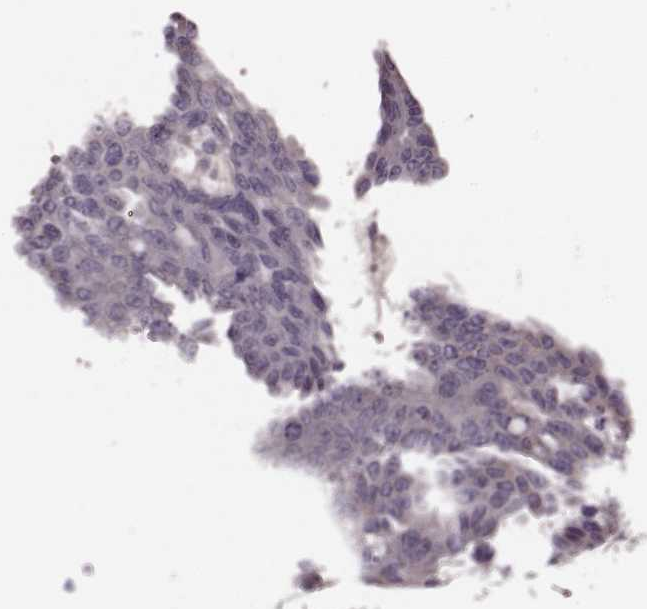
{"staining": {"intensity": "negative", "quantity": "none", "location": "none"}, "tissue": "ovarian cancer", "cell_type": "Tumor cells", "image_type": "cancer", "snomed": [{"axis": "morphology", "description": "Cystadenocarcinoma, serous, NOS"}, {"axis": "topography", "description": "Ovary"}], "caption": "Immunohistochemical staining of serous cystadenocarcinoma (ovarian) demonstrates no significant staining in tumor cells. The staining was performed using DAB (3,3'-diaminobenzidine) to visualize the protein expression in brown, while the nuclei were stained in blue with hematoxylin (Magnification: 20x).", "gene": "ACOT11", "patient": {"sex": "female", "age": 71}}